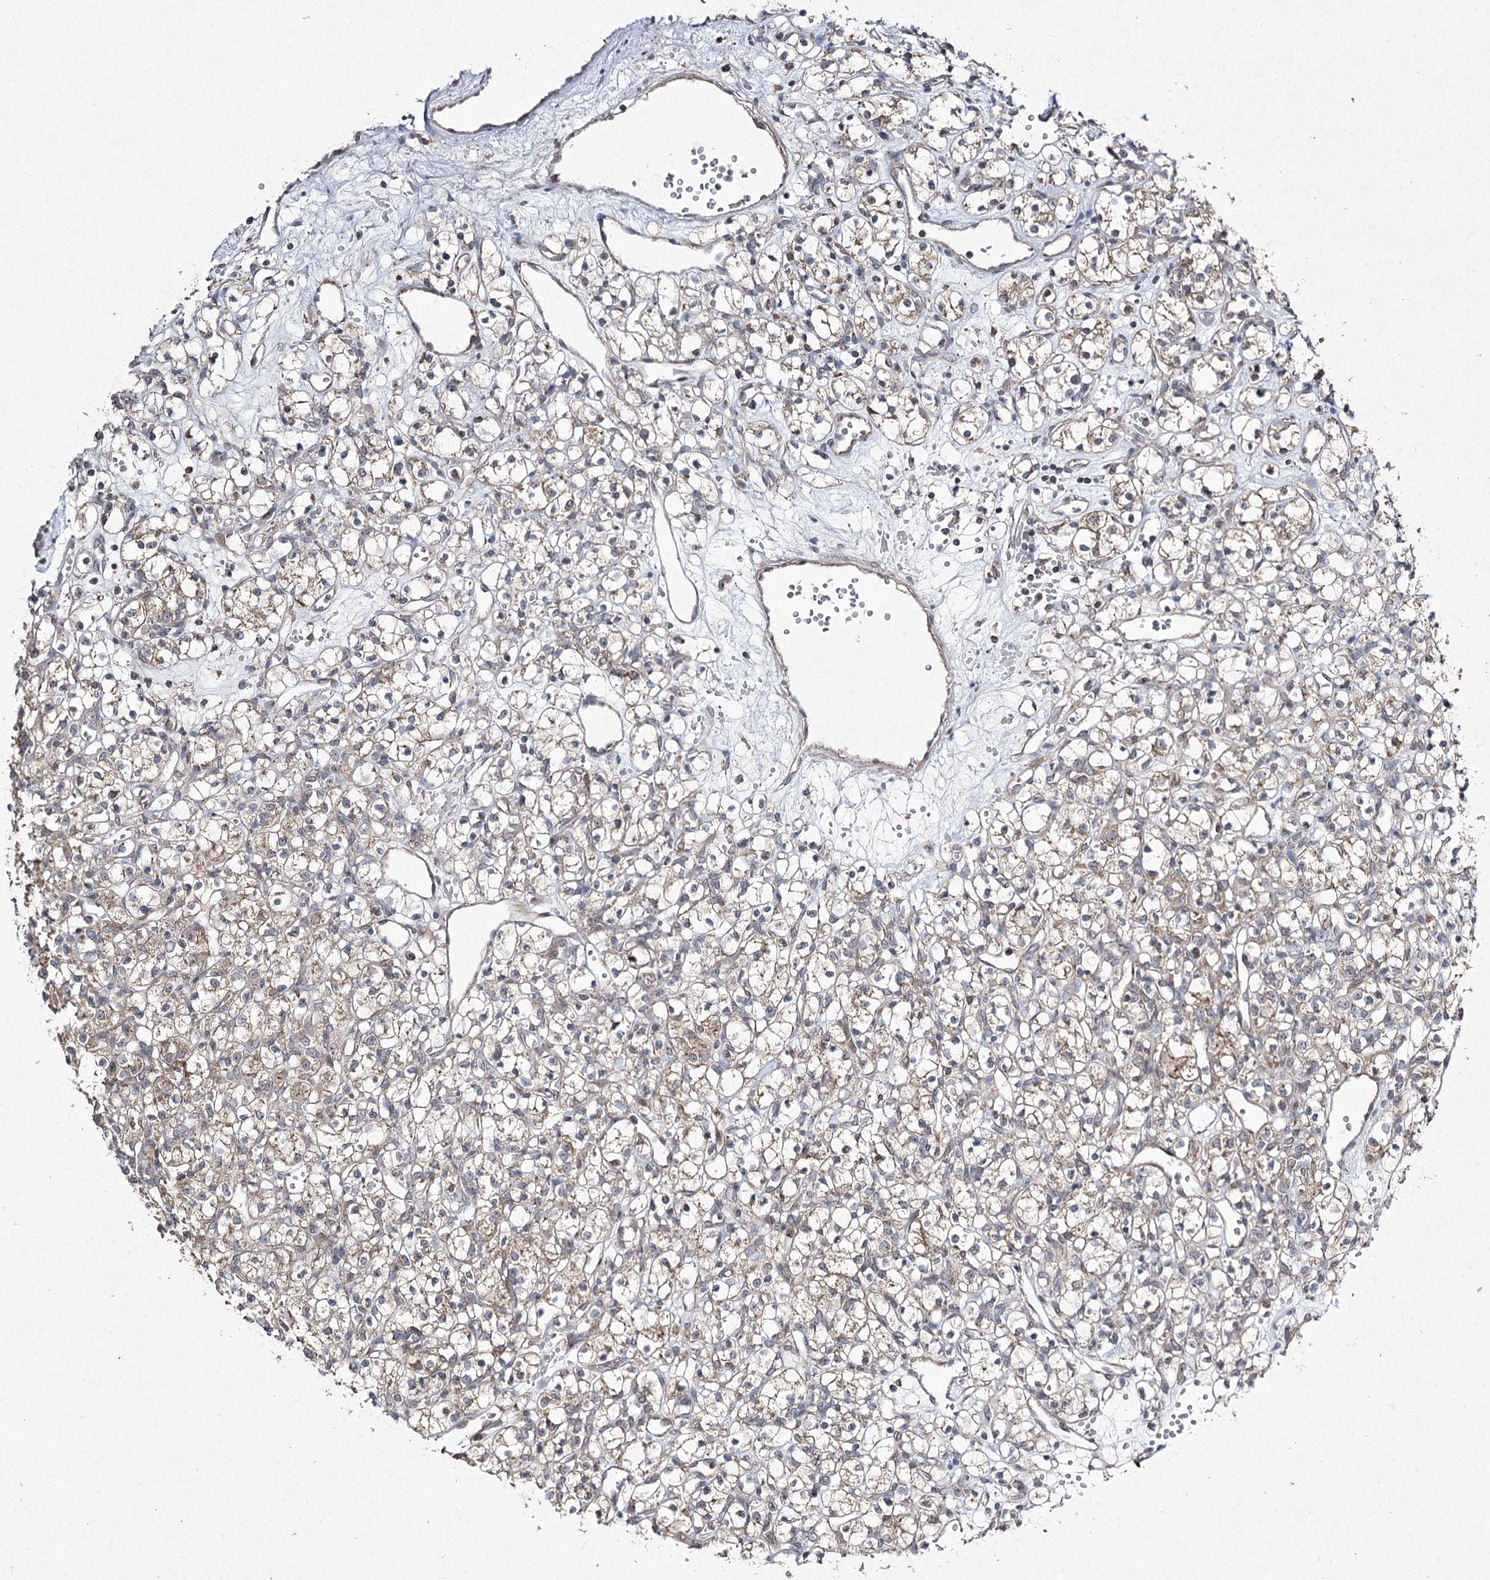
{"staining": {"intensity": "weak", "quantity": "<25%", "location": "cytoplasmic/membranous"}, "tissue": "renal cancer", "cell_type": "Tumor cells", "image_type": "cancer", "snomed": [{"axis": "morphology", "description": "Adenocarcinoma, NOS"}, {"axis": "topography", "description": "Kidney"}], "caption": "Adenocarcinoma (renal) was stained to show a protein in brown. There is no significant expression in tumor cells. Brightfield microscopy of immunohistochemistry stained with DAB (3,3'-diaminobenzidine) (brown) and hematoxylin (blue), captured at high magnification.", "gene": "FANCL", "patient": {"sex": "female", "age": 59}}